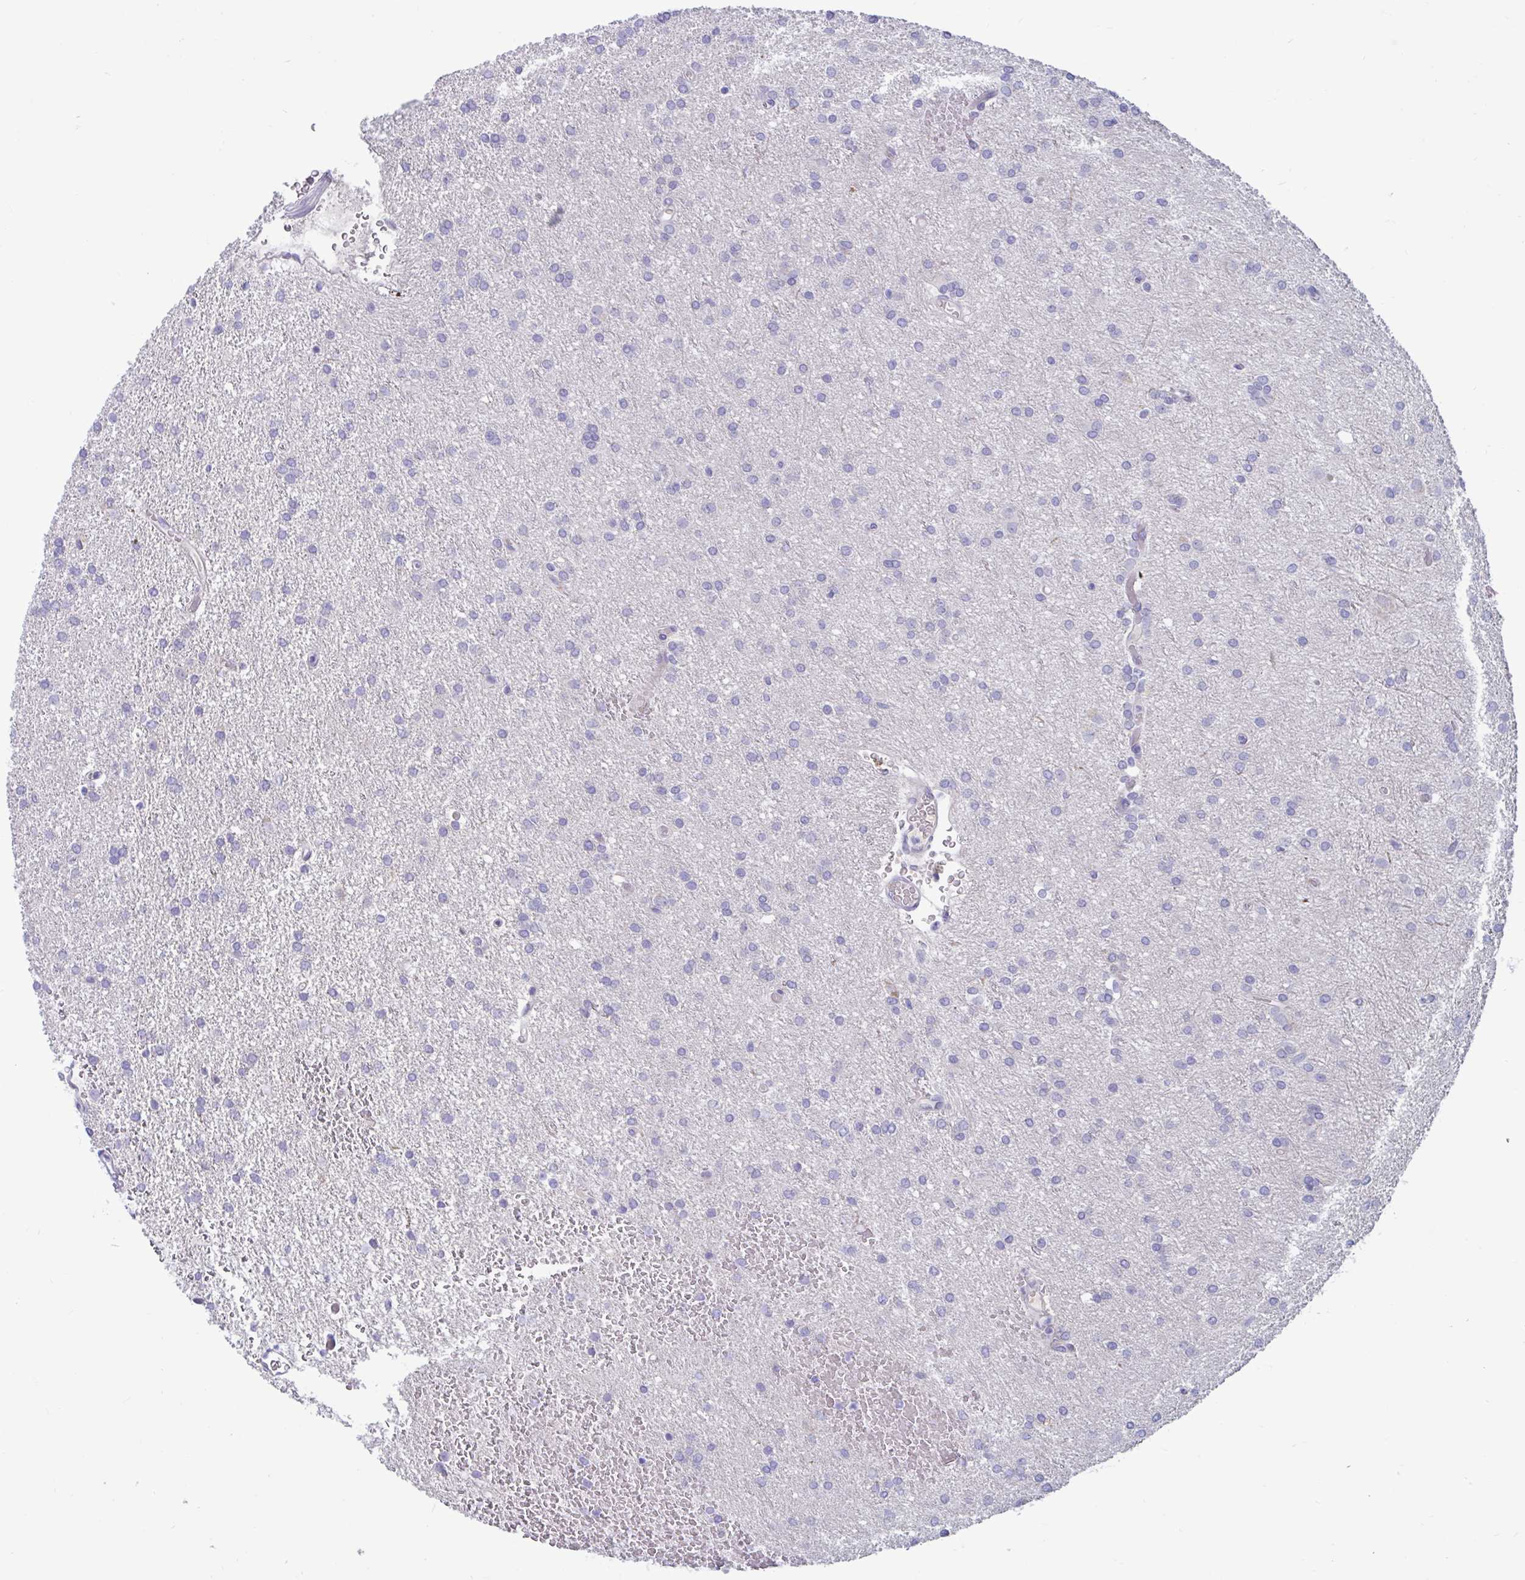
{"staining": {"intensity": "negative", "quantity": "none", "location": "none"}, "tissue": "glioma", "cell_type": "Tumor cells", "image_type": "cancer", "snomed": [{"axis": "morphology", "description": "Glioma, malignant, High grade"}, {"axis": "topography", "description": "Brain"}], "caption": "A photomicrograph of glioma stained for a protein exhibits no brown staining in tumor cells.", "gene": "FAM219B", "patient": {"sex": "female", "age": 50}}